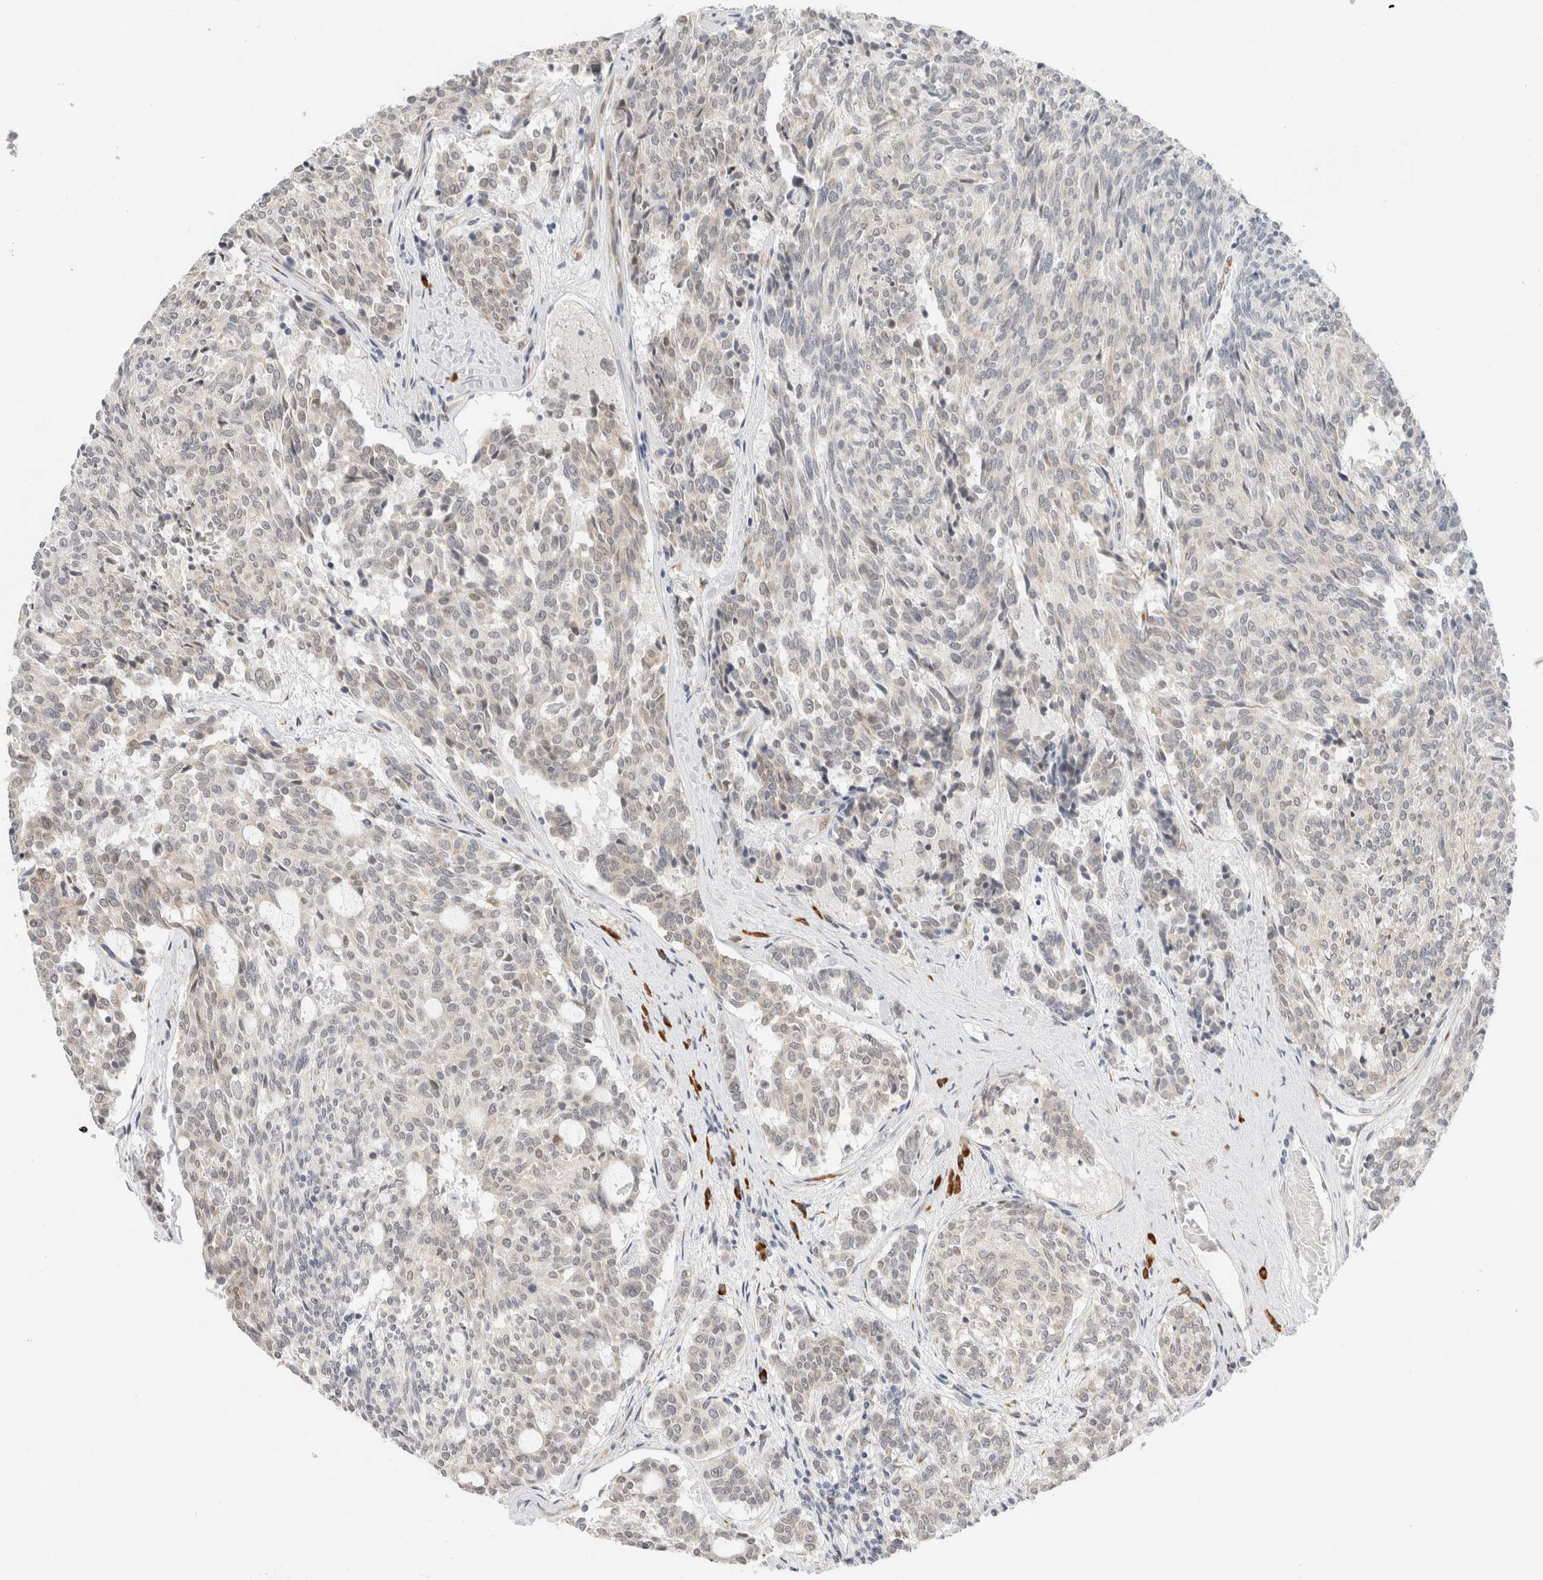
{"staining": {"intensity": "weak", "quantity": "<25%", "location": "cytoplasmic/membranous"}, "tissue": "carcinoid", "cell_type": "Tumor cells", "image_type": "cancer", "snomed": [{"axis": "morphology", "description": "Carcinoid, malignant, NOS"}, {"axis": "topography", "description": "Pancreas"}], "caption": "A high-resolution micrograph shows IHC staining of carcinoid (malignant), which shows no significant expression in tumor cells.", "gene": "HDLBP", "patient": {"sex": "female", "age": 54}}